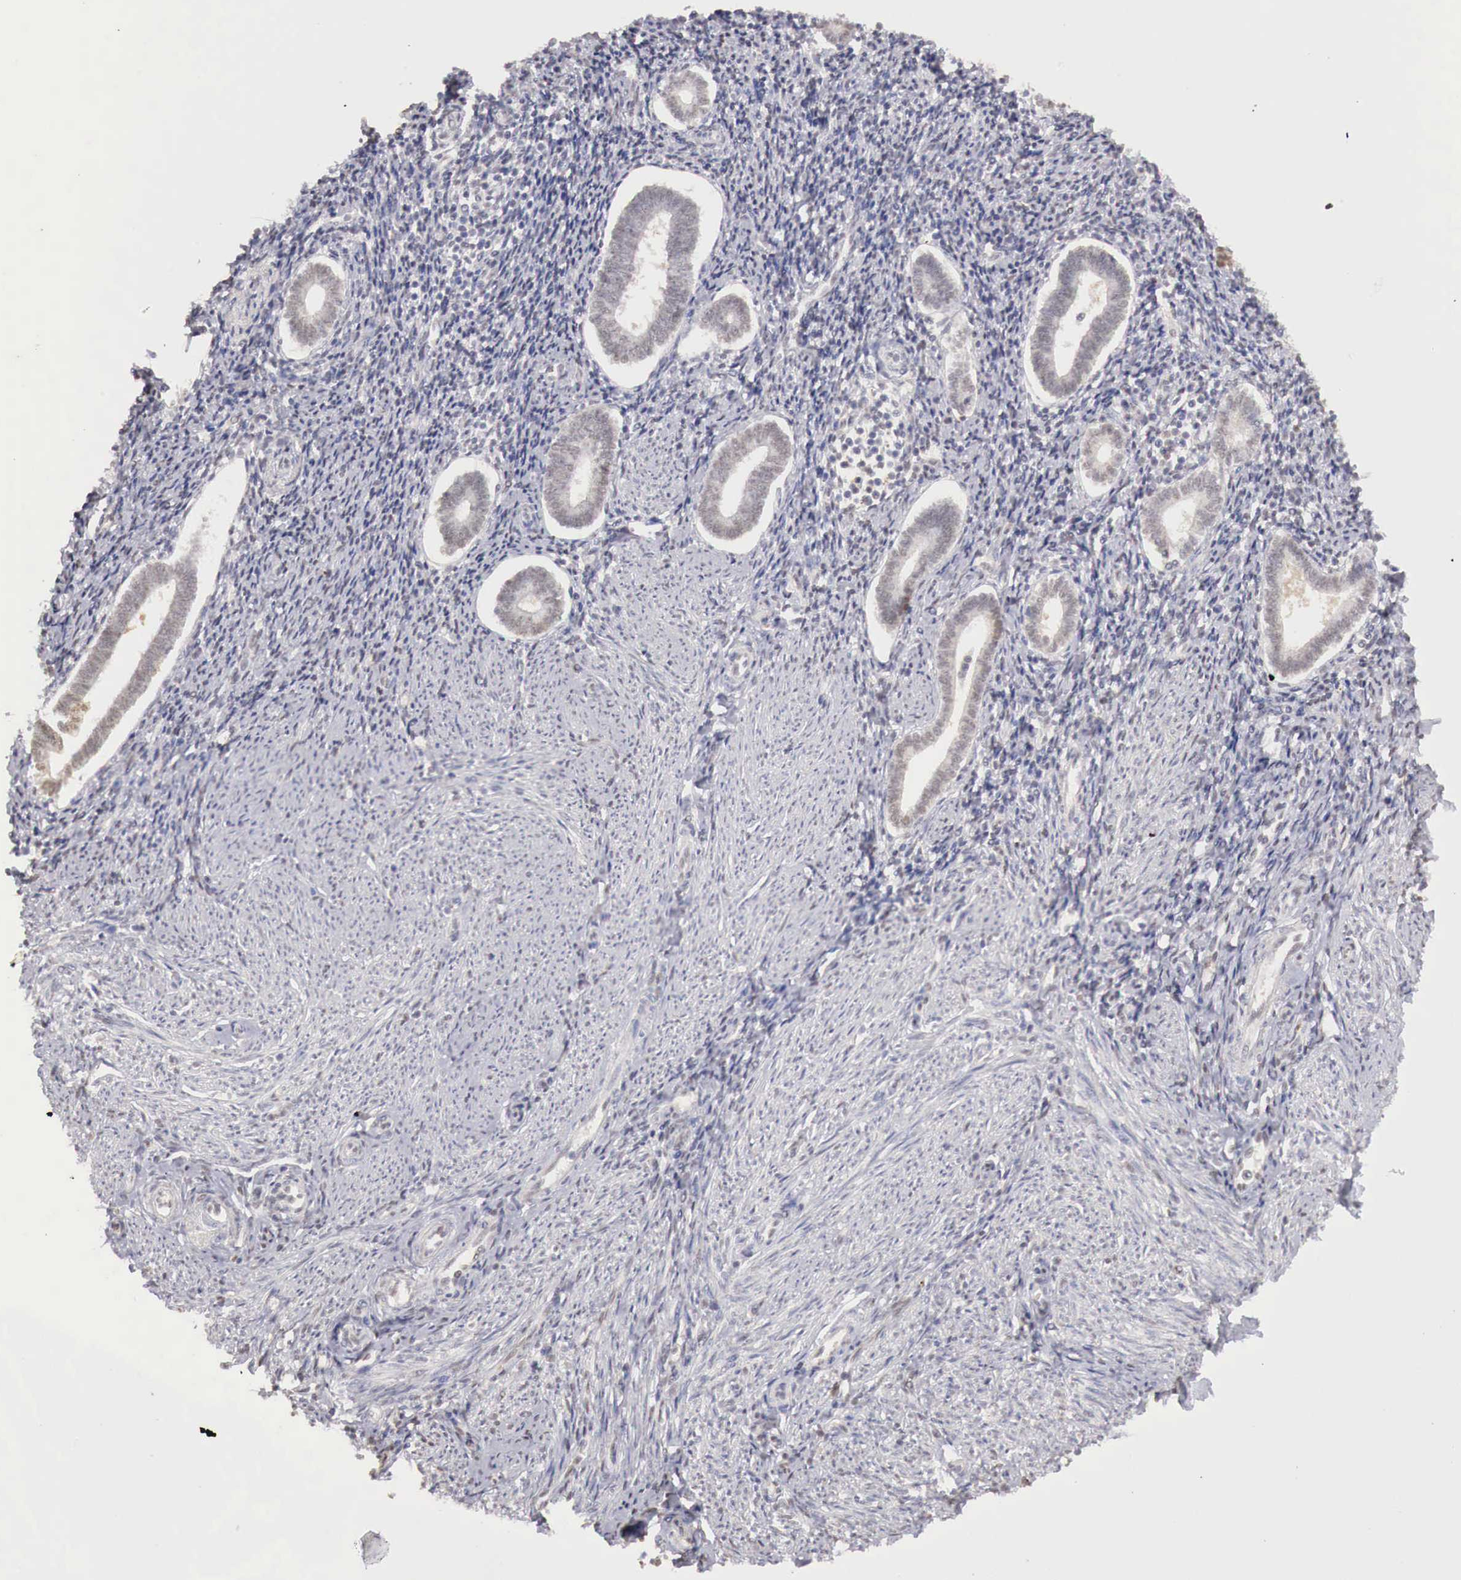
{"staining": {"intensity": "negative", "quantity": "none", "location": "none"}, "tissue": "endometrium", "cell_type": "Cells in endometrial stroma", "image_type": "normal", "snomed": [{"axis": "morphology", "description": "Normal tissue, NOS"}, {"axis": "topography", "description": "Endometrium"}], "caption": "Immunohistochemical staining of unremarkable human endometrium displays no significant positivity in cells in endometrial stroma. (Stains: DAB (3,3'-diaminobenzidine) immunohistochemistry with hematoxylin counter stain, Microscopy: brightfield microscopy at high magnification).", "gene": "UBA1", "patient": {"sex": "female", "age": 52}}